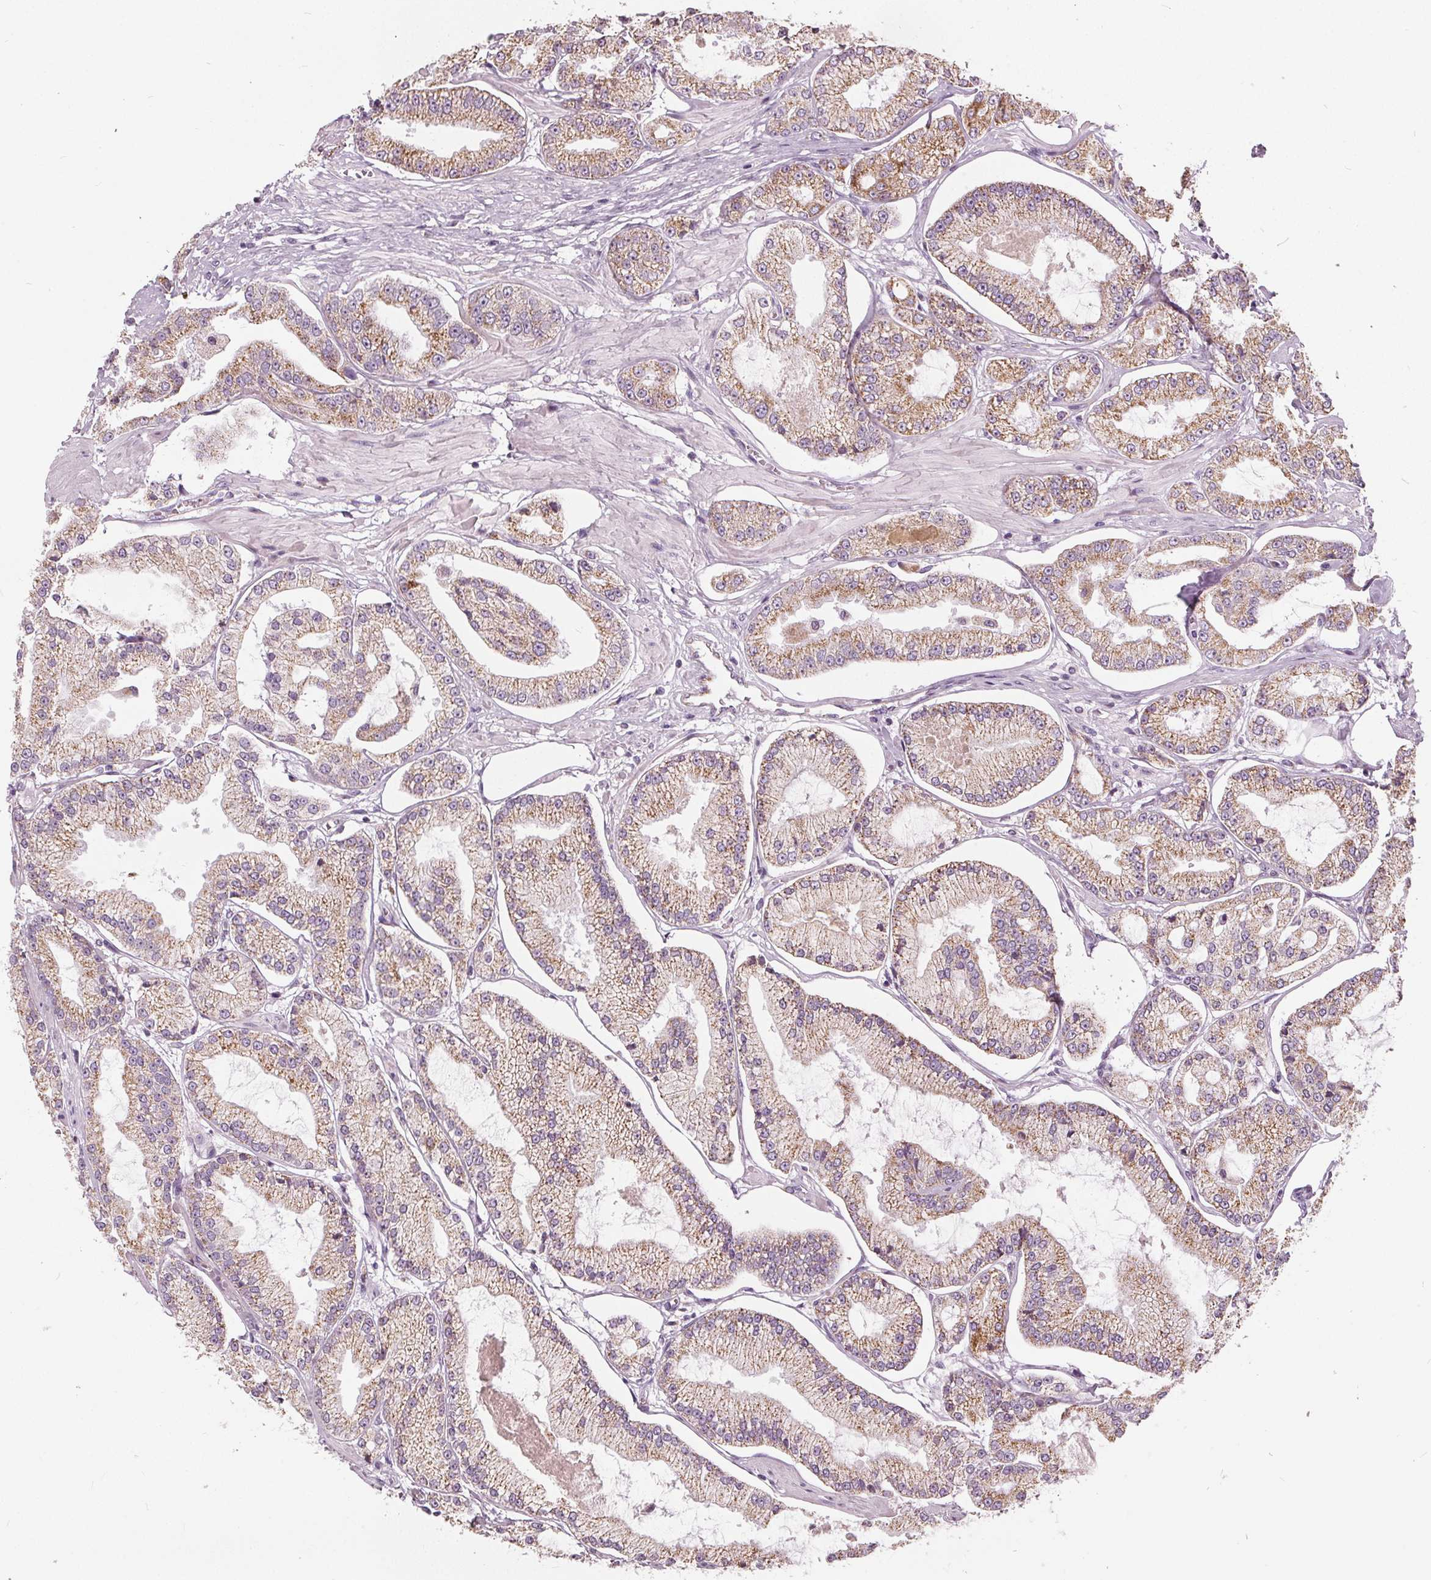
{"staining": {"intensity": "moderate", "quantity": ">75%", "location": "cytoplasmic/membranous"}, "tissue": "prostate cancer", "cell_type": "Tumor cells", "image_type": "cancer", "snomed": [{"axis": "morphology", "description": "Adenocarcinoma, Low grade"}, {"axis": "topography", "description": "Prostate"}], "caption": "Immunohistochemistry (DAB (3,3'-diaminobenzidine)) staining of human prostate cancer (low-grade adenocarcinoma) exhibits moderate cytoplasmic/membranous protein expression in about >75% of tumor cells.", "gene": "ECI2", "patient": {"sex": "male", "age": 55}}